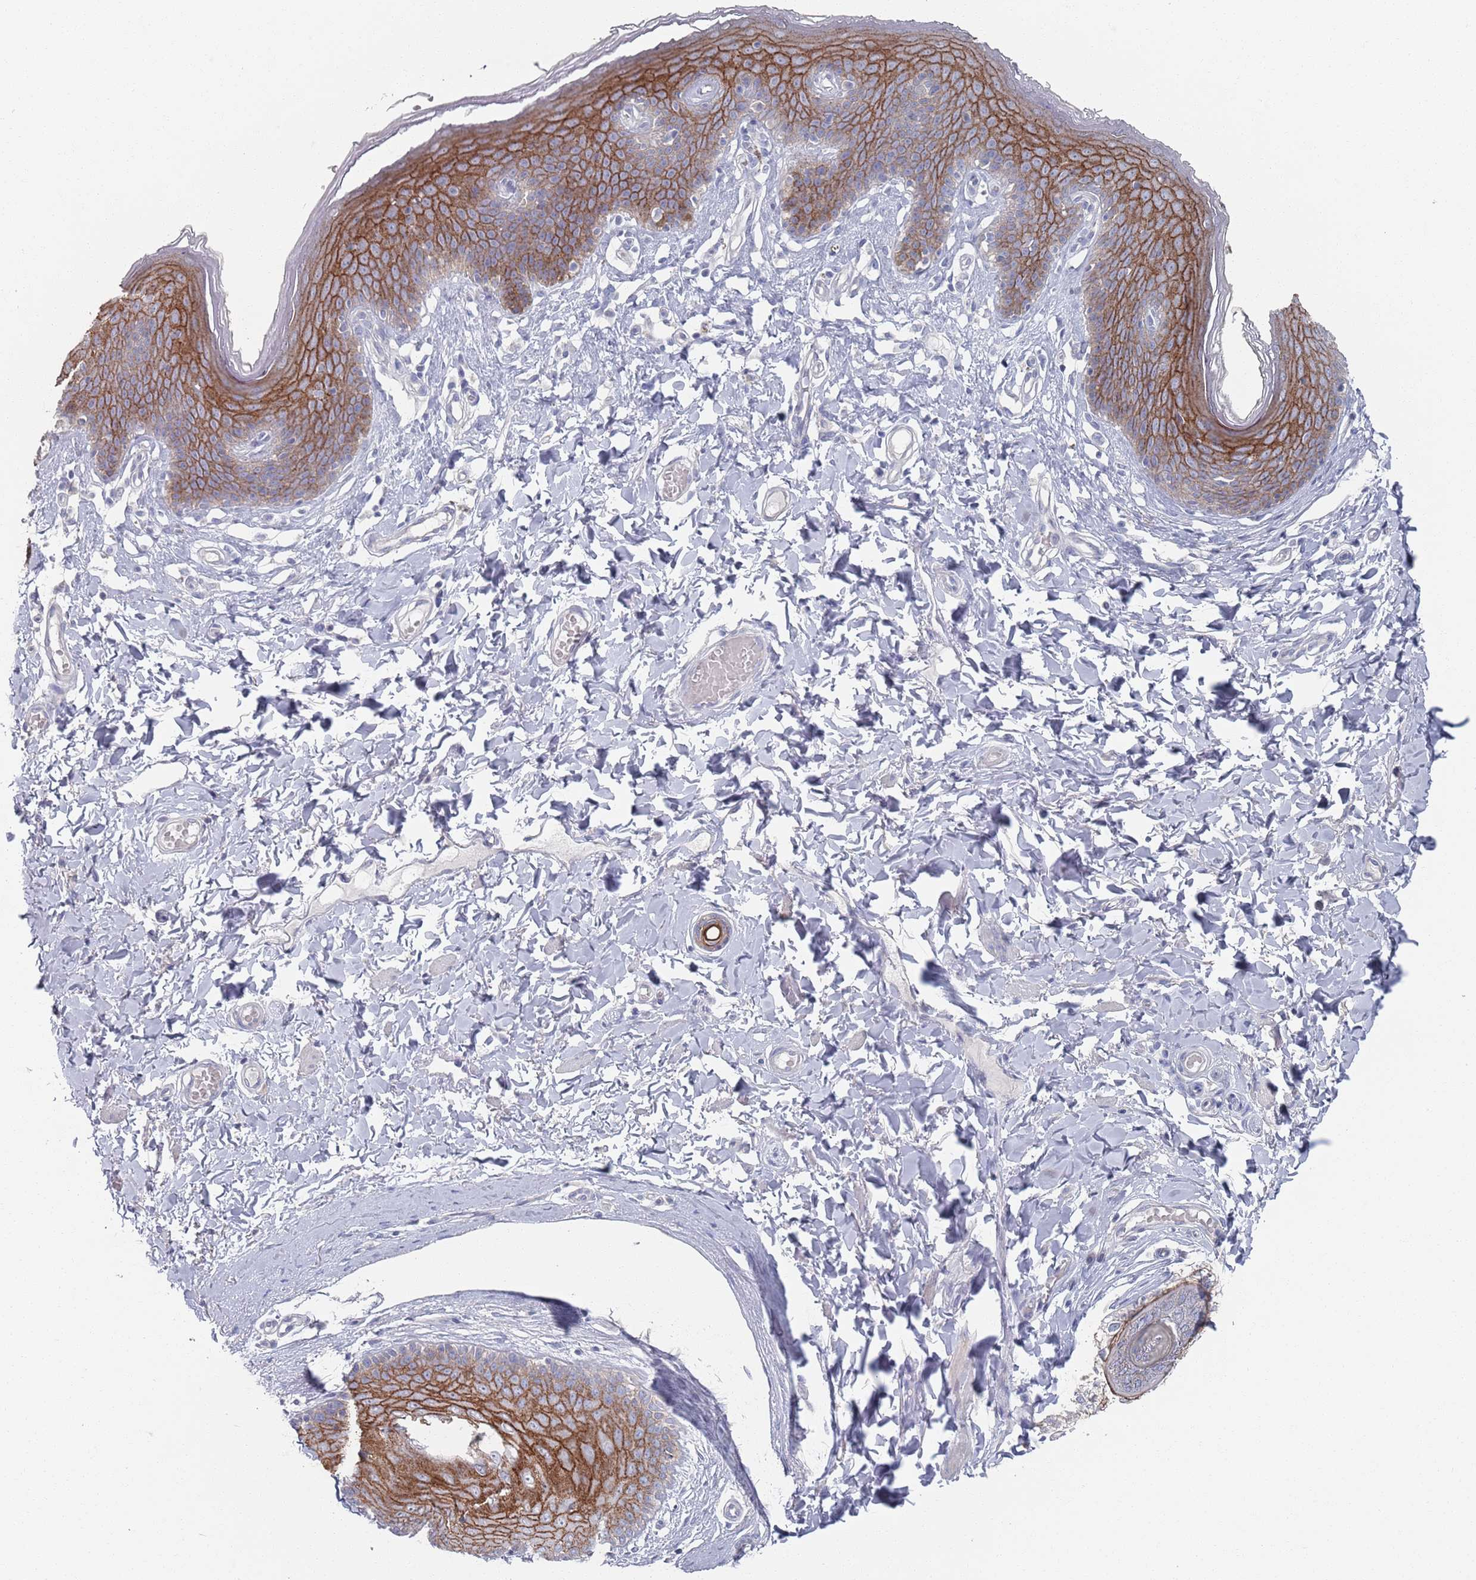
{"staining": {"intensity": "strong", "quantity": ">75%", "location": "cytoplasmic/membranous"}, "tissue": "skin", "cell_type": "Epidermal cells", "image_type": "normal", "snomed": [{"axis": "morphology", "description": "Normal tissue, NOS"}, {"axis": "topography", "description": "Vulva"}], "caption": "Immunohistochemical staining of benign human skin reveals >75% levels of strong cytoplasmic/membranous protein expression in about >75% of epidermal cells. Immunohistochemistry (ihc) stains the protein of interest in brown and the nuclei are stained blue.", "gene": "PROM2", "patient": {"sex": "female", "age": 66}}